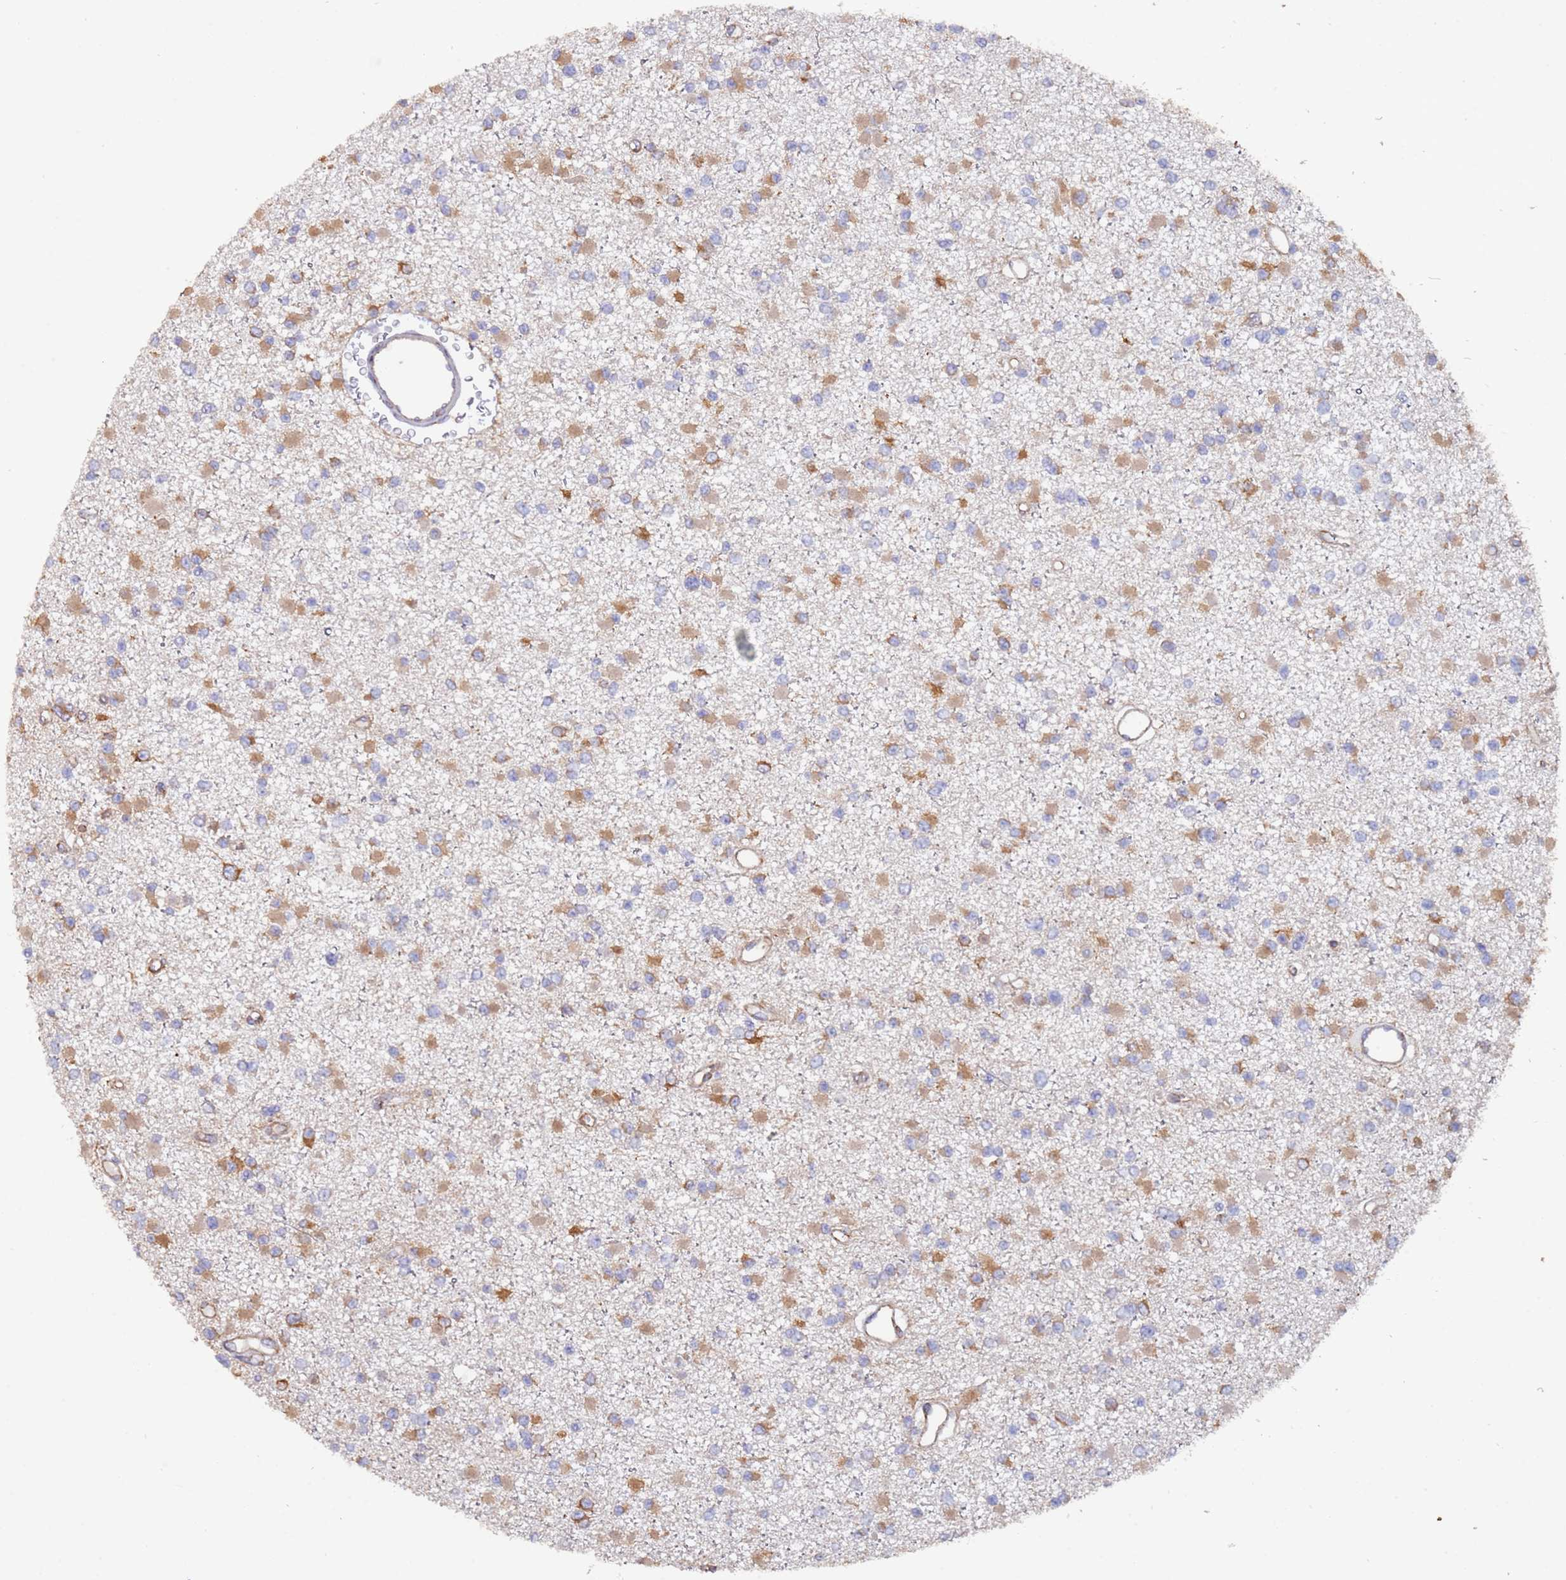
{"staining": {"intensity": "moderate", "quantity": "25%-75%", "location": "cytoplasmic/membranous"}, "tissue": "glioma", "cell_type": "Tumor cells", "image_type": "cancer", "snomed": [{"axis": "morphology", "description": "Glioma, malignant, Low grade"}, {"axis": "topography", "description": "Brain"}], "caption": "This is a photomicrograph of immunohistochemistry staining of glioma, which shows moderate staining in the cytoplasmic/membranous of tumor cells.", "gene": "ZNF844", "patient": {"sex": "female", "age": 22}}